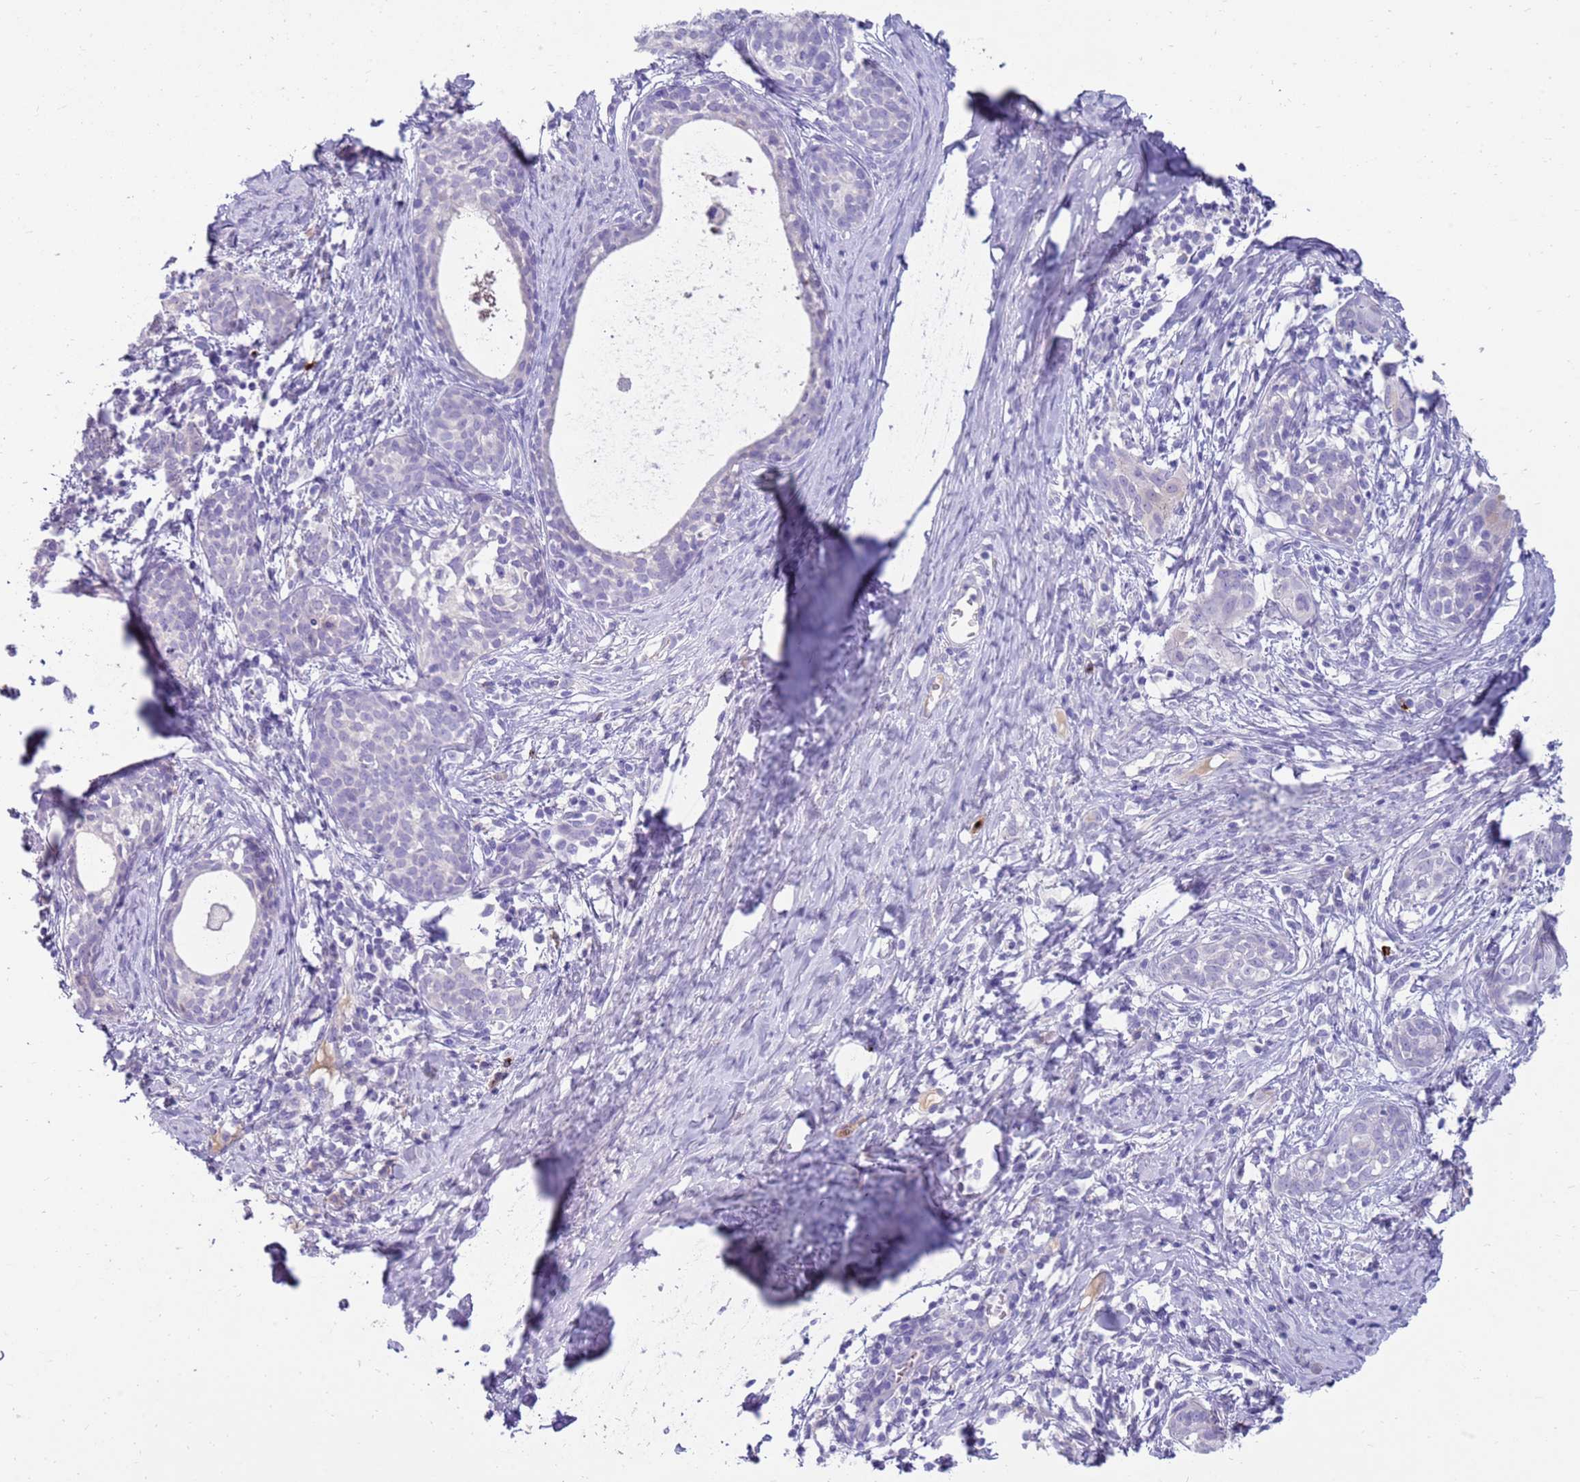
{"staining": {"intensity": "negative", "quantity": "none", "location": "none"}, "tissue": "cervical cancer", "cell_type": "Tumor cells", "image_type": "cancer", "snomed": [{"axis": "morphology", "description": "Squamous cell carcinoma, NOS"}, {"axis": "topography", "description": "Cervix"}], "caption": "An IHC micrograph of cervical cancer (squamous cell carcinoma) is shown. There is no staining in tumor cells of cervical cancer (squamous cell carcinoma).", "gene": "EVPLL", "patient": {"sex": "female", "age": 52}}